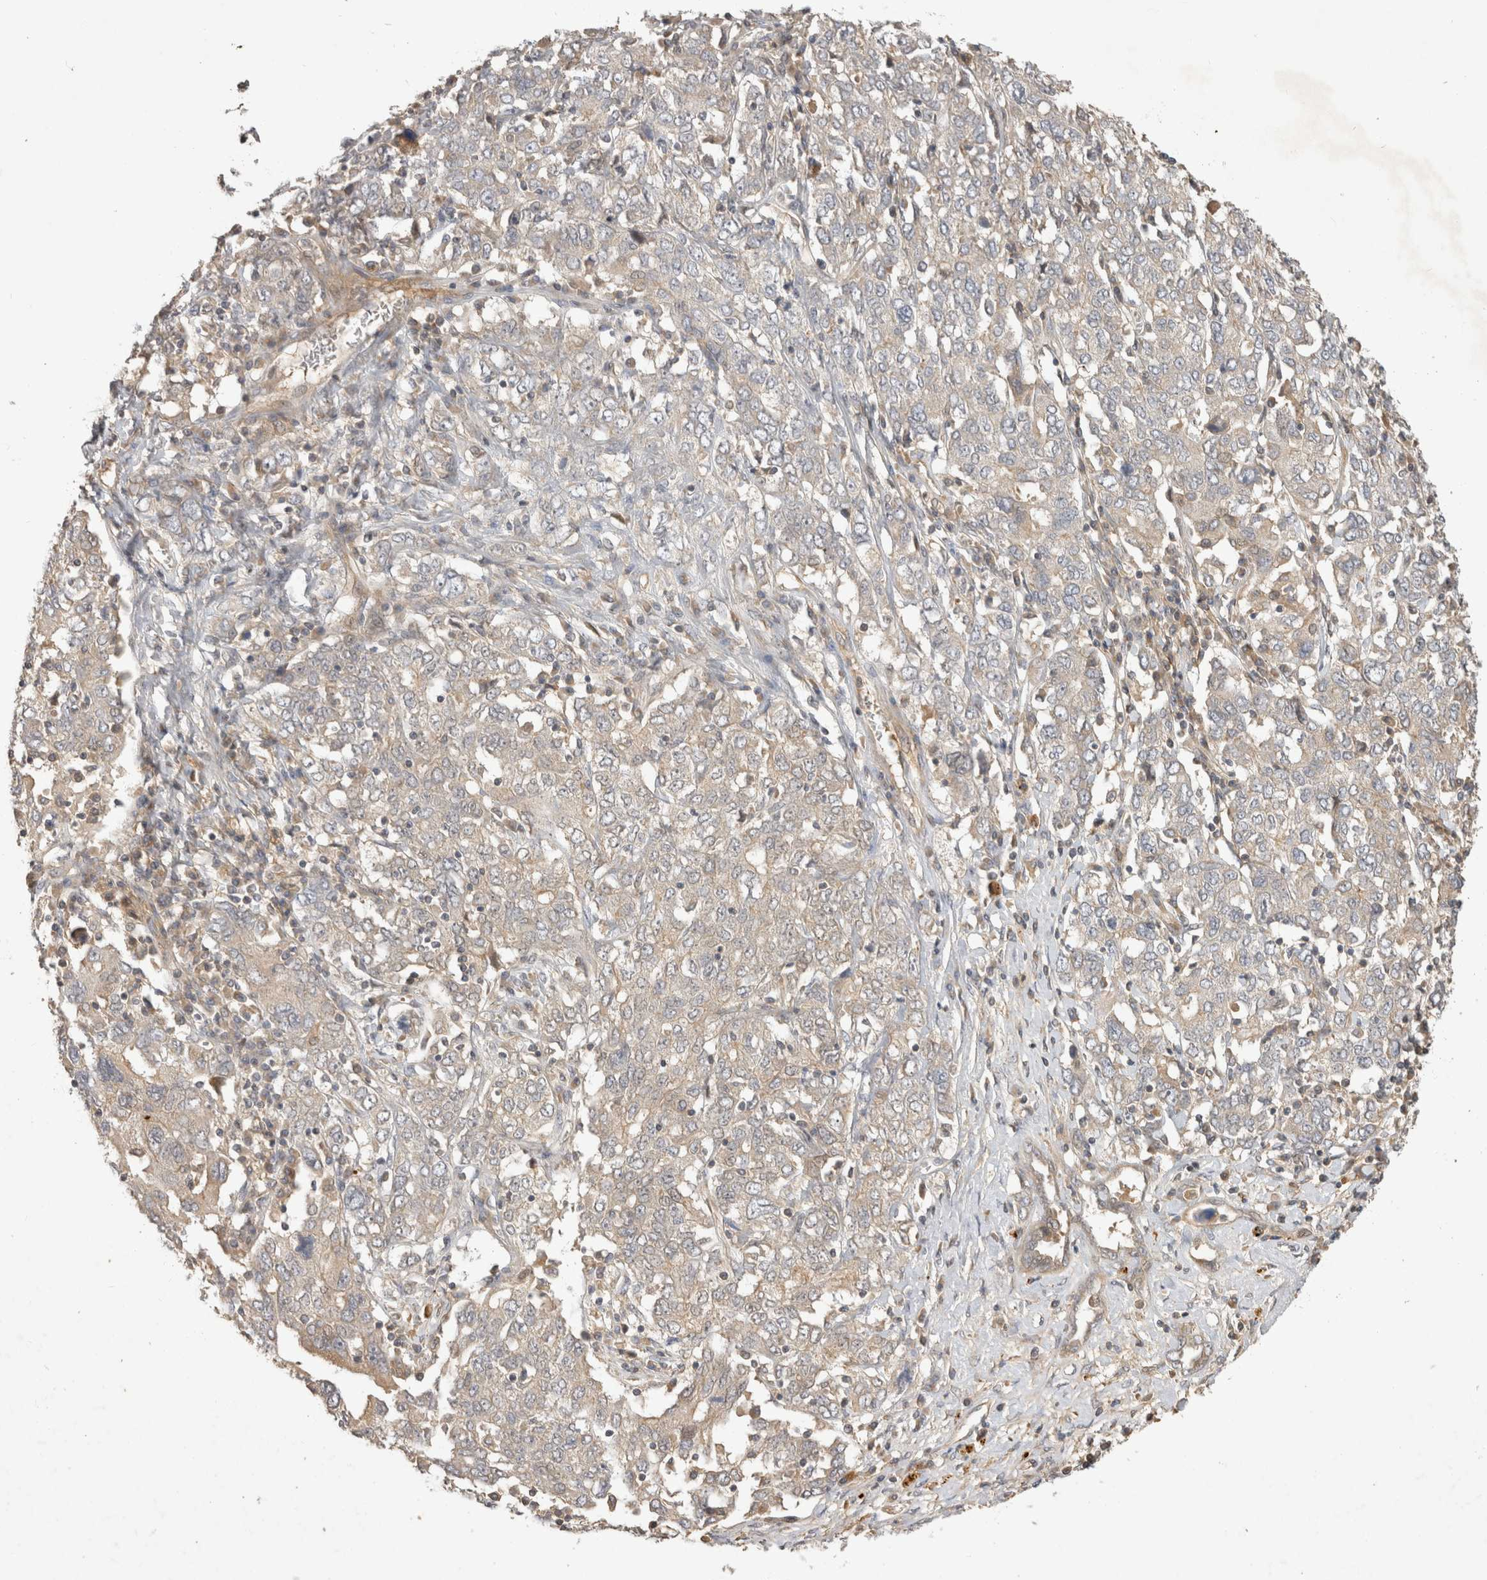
{"staining": {"intensity": "weak", "quantity": "<25%", "location": "cytoplasmic/membranous"}, "tissue": "ovarian cancer", "cell_type": "Tumor cells", "image_type": "cancer", "snomed": [{"axis": "morphology", "description": "Carcinoma, endometroid"}, {"axis": "topography", "description": "Ovary"}], "caption": "Tumor cells show no significant positivity in ovarian cancer. (DAB (3,3'-diaminobenzidine) IHC visualized using brightfield microscopy, high magnification).", "gene": "PPP1R42", "patient": {"sex": "female", "age": 62}}